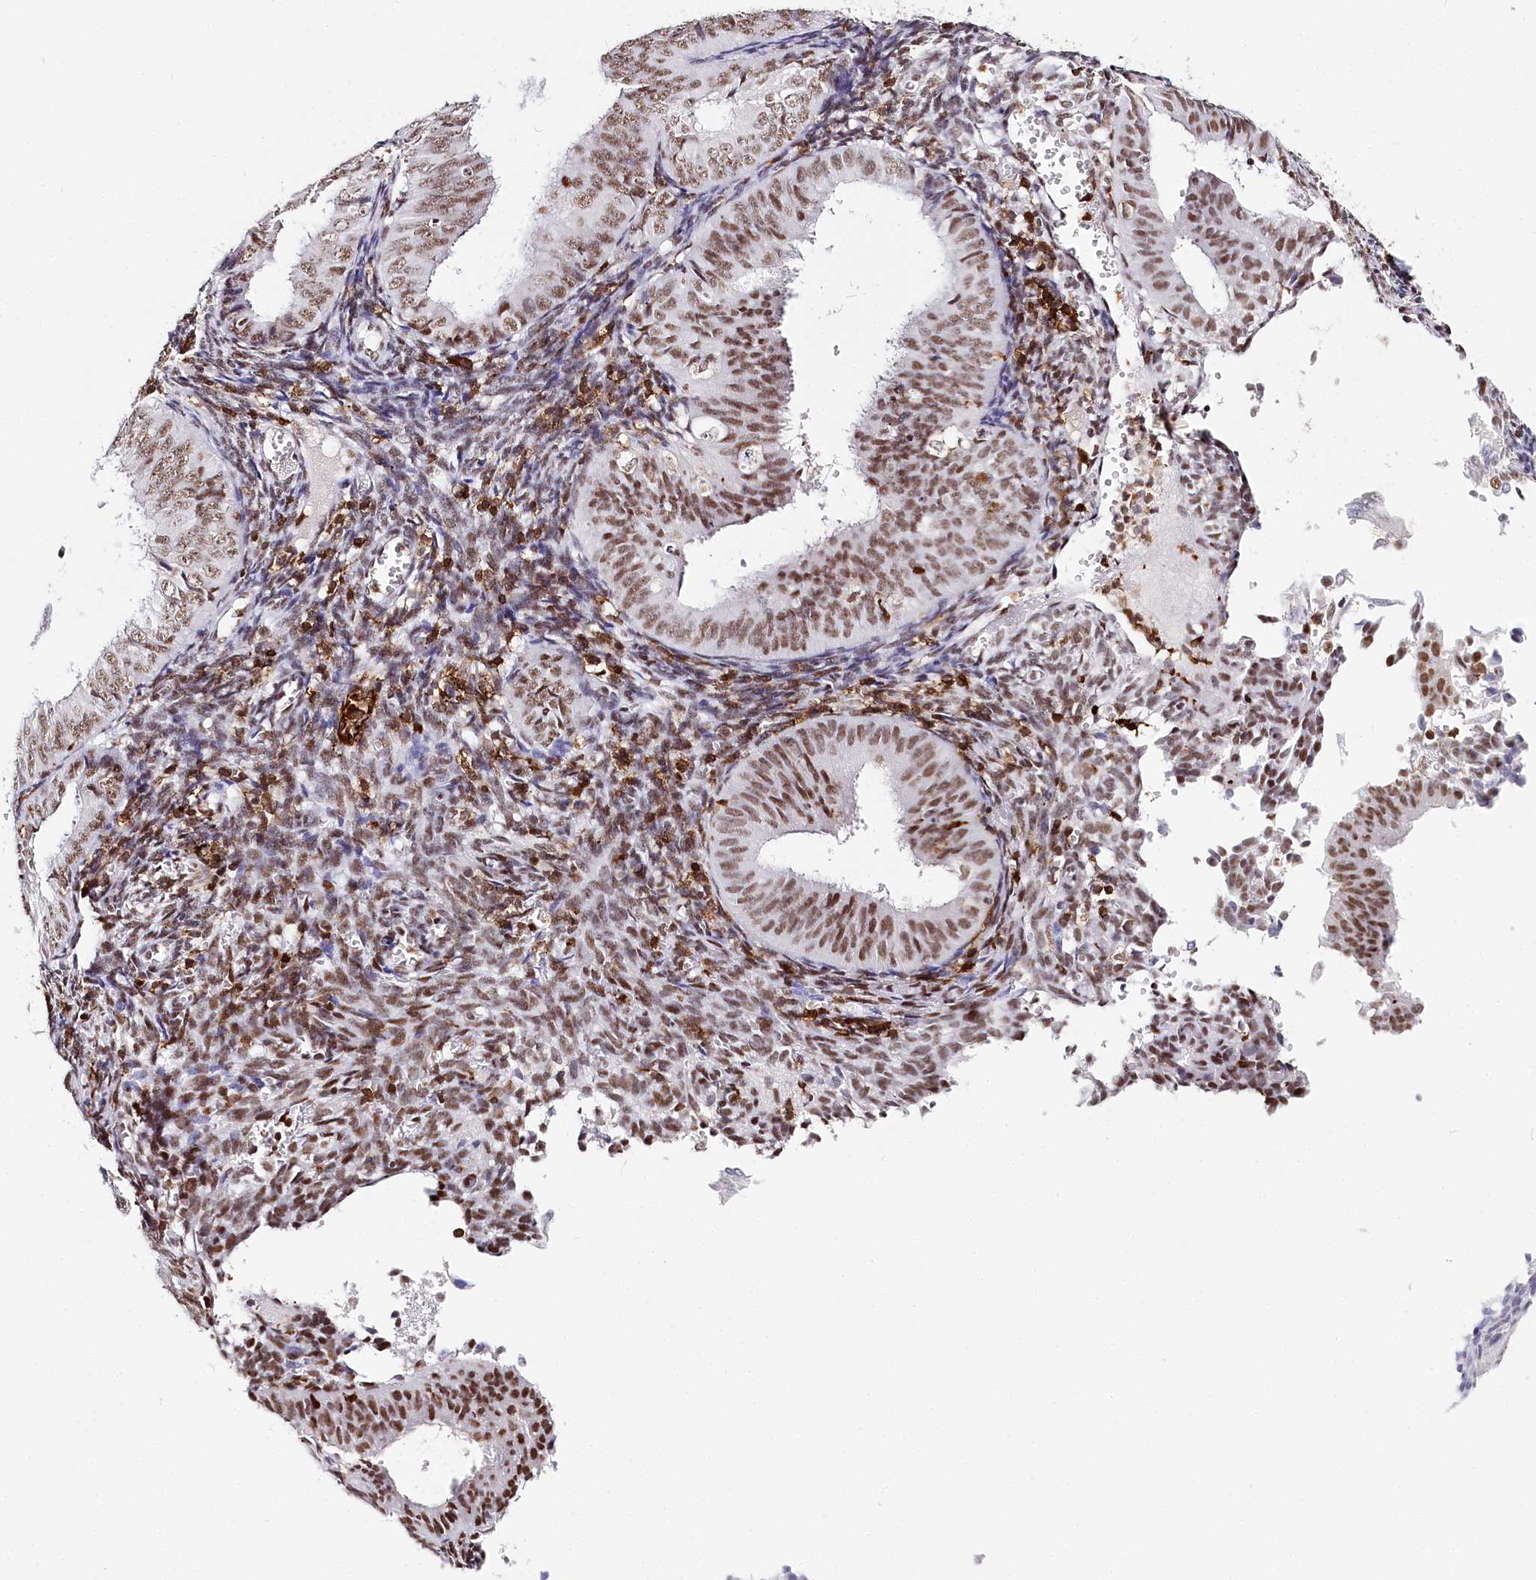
{"staining": {"intensity": "moderate", "quantity": ">75%", "location": "nuclear"}, "tissue": "endometrial cancer", "cell_type": "Tumor cells", "image_type": "cancer", "snomed": [{"axis": "morphology", "description": "Normal tissue, NOS"}, {"axis": "morphology", "description": "Adenocarcinoma, NOS"}, {"axis": "topography", "description": "Endometrium"}], "caption": "Immunohistochemistry (IHC) of endometrial cancer (adenocarcinoma) displays medium levels of moderate nuclear expression in approximately >75% of tumor cells. (brown staining indicates protein expression, while blue staining denotes nuclei).", "gene": "BARD1", "patient": {"sex": "female", "age": 53}}